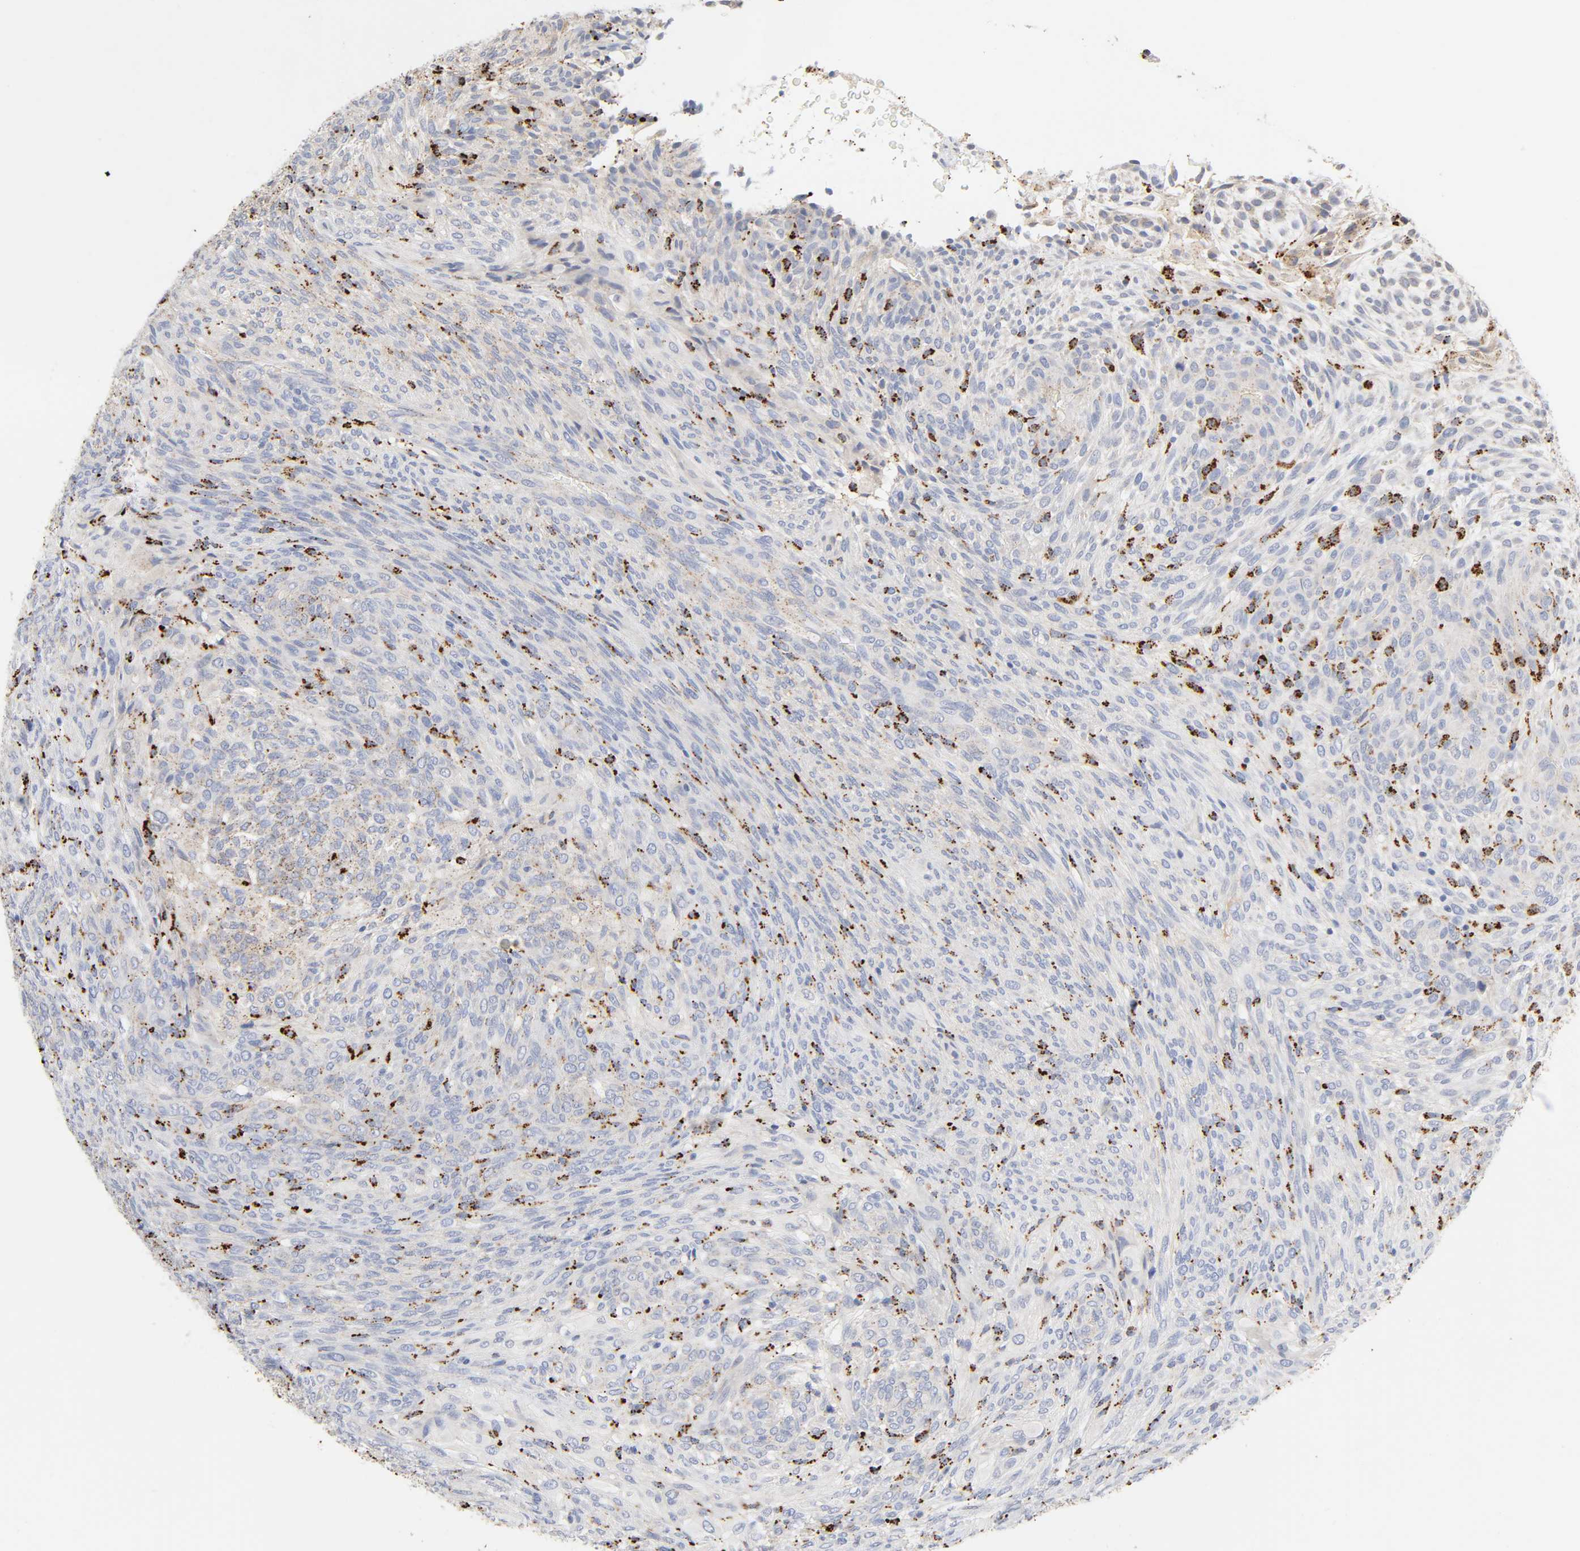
{"staining": {"intensity": "strong", "quantity": "25%-75%", "location": "cytoplasmic/membranous"}, "tissue": "glioma", "cell_type": "Tumor cells", "image_type": "cancer", "snomed": [{"axis": "morphology", "description": "Glioma, malignant, High grade"}, {"axis": "topography", "description": "Cerebral cortex"}], "caption": "This photomicrograph shows IHC staining of malignant glioma (high-grade), with high strong cytoplasmic/membranous positivity in about 25%-75% of tumor cells.", "gene": "MAGEB17", "patient": {"sex": "female", "age": 55}}